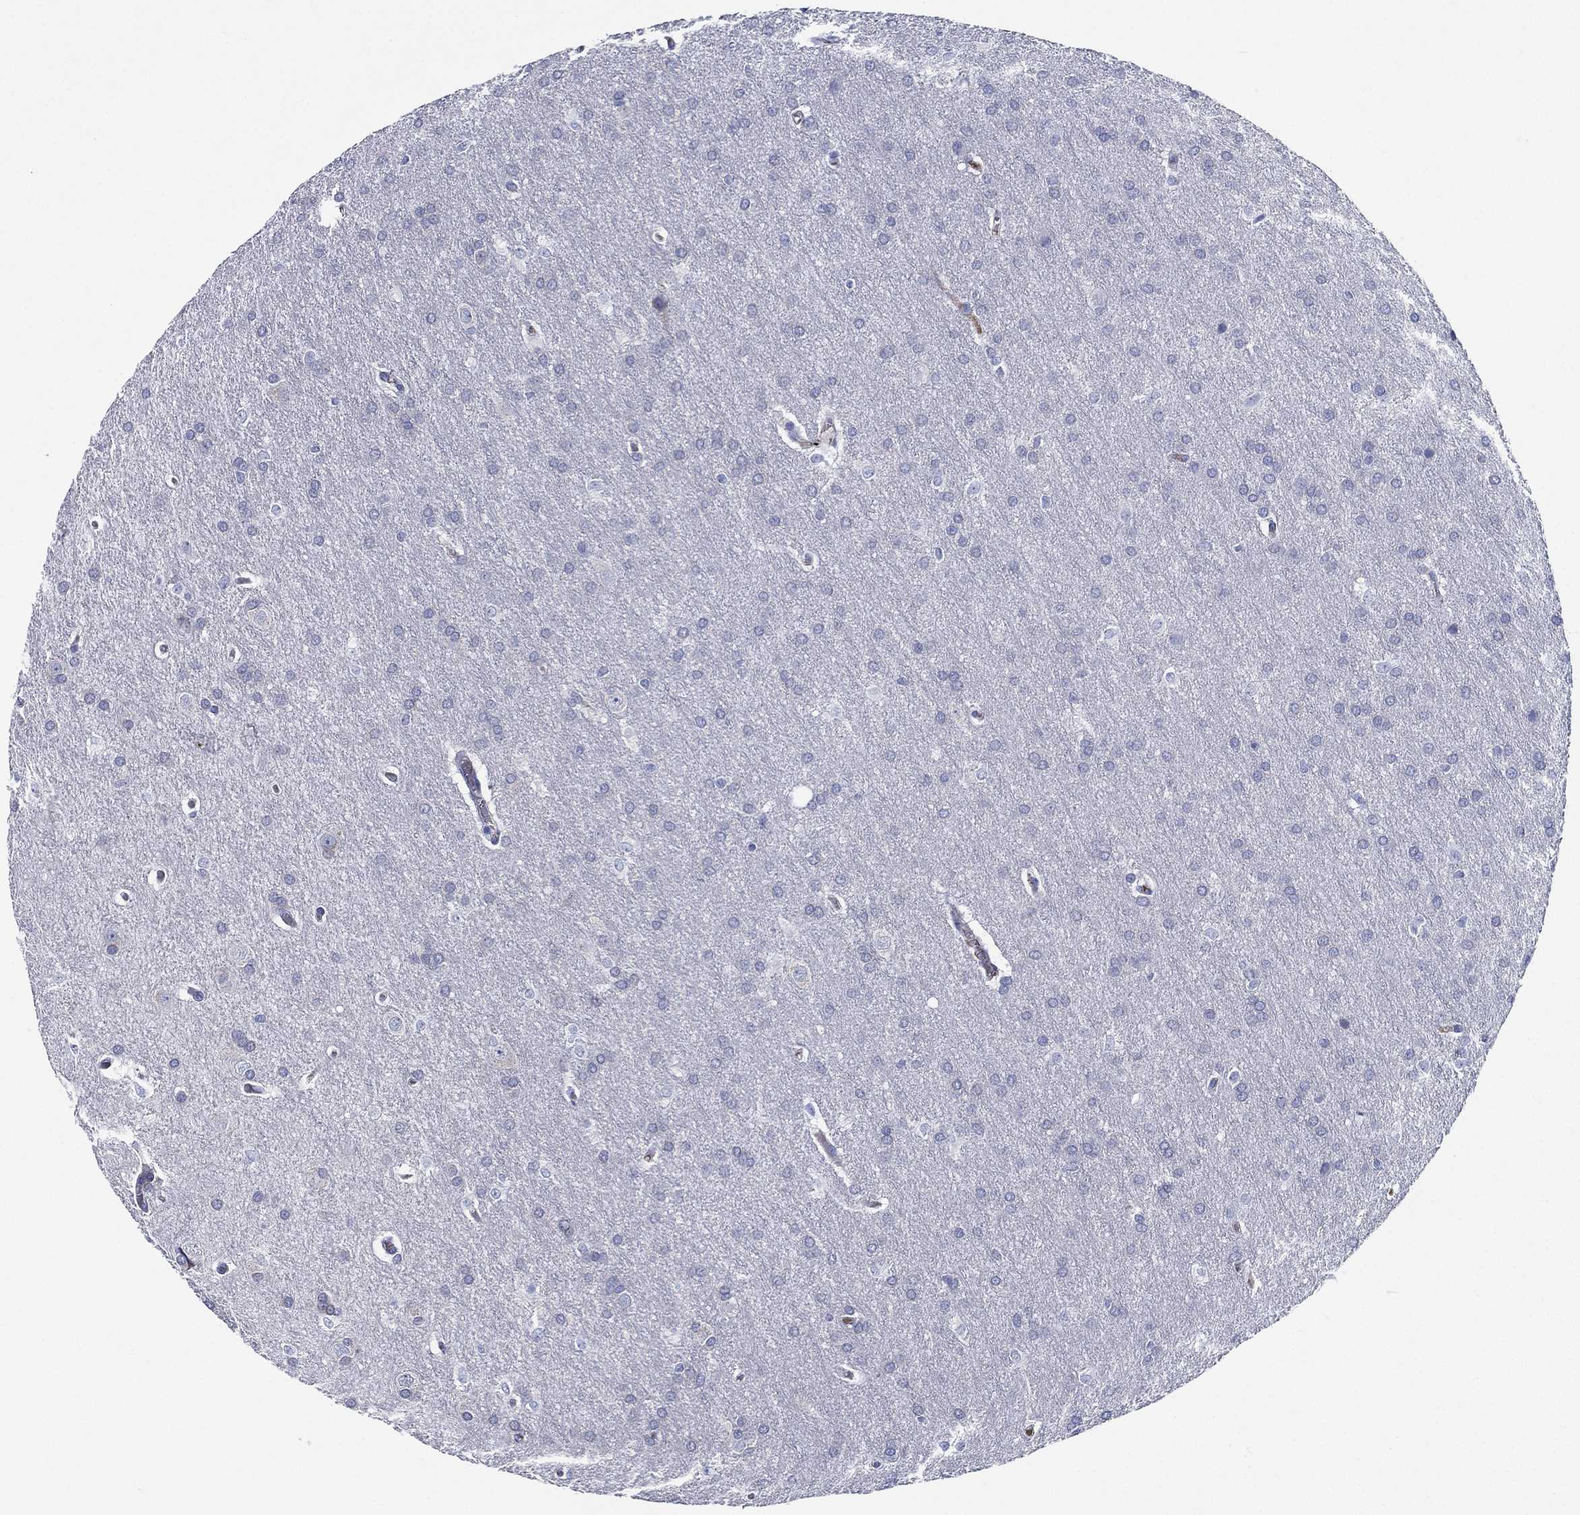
{"staining": {"intensity": "negative", "quantity": "none", "location": "none"}, "tissue": "glioma", "cell_type": "Tumor cells", "image_type": "cancer", "snomed": [{"axis": "morphology", "description": "Glioma, malignant, Low grade"}, {"axis": "topography", "description": "Brain"}], "caption": "Immunohistochemical staining of human malignant low-grade glioma shows no significant positivity in tumor cells.", "gene": "TMPRSS11D", "patient": {"sex": "female", "age": 32}}